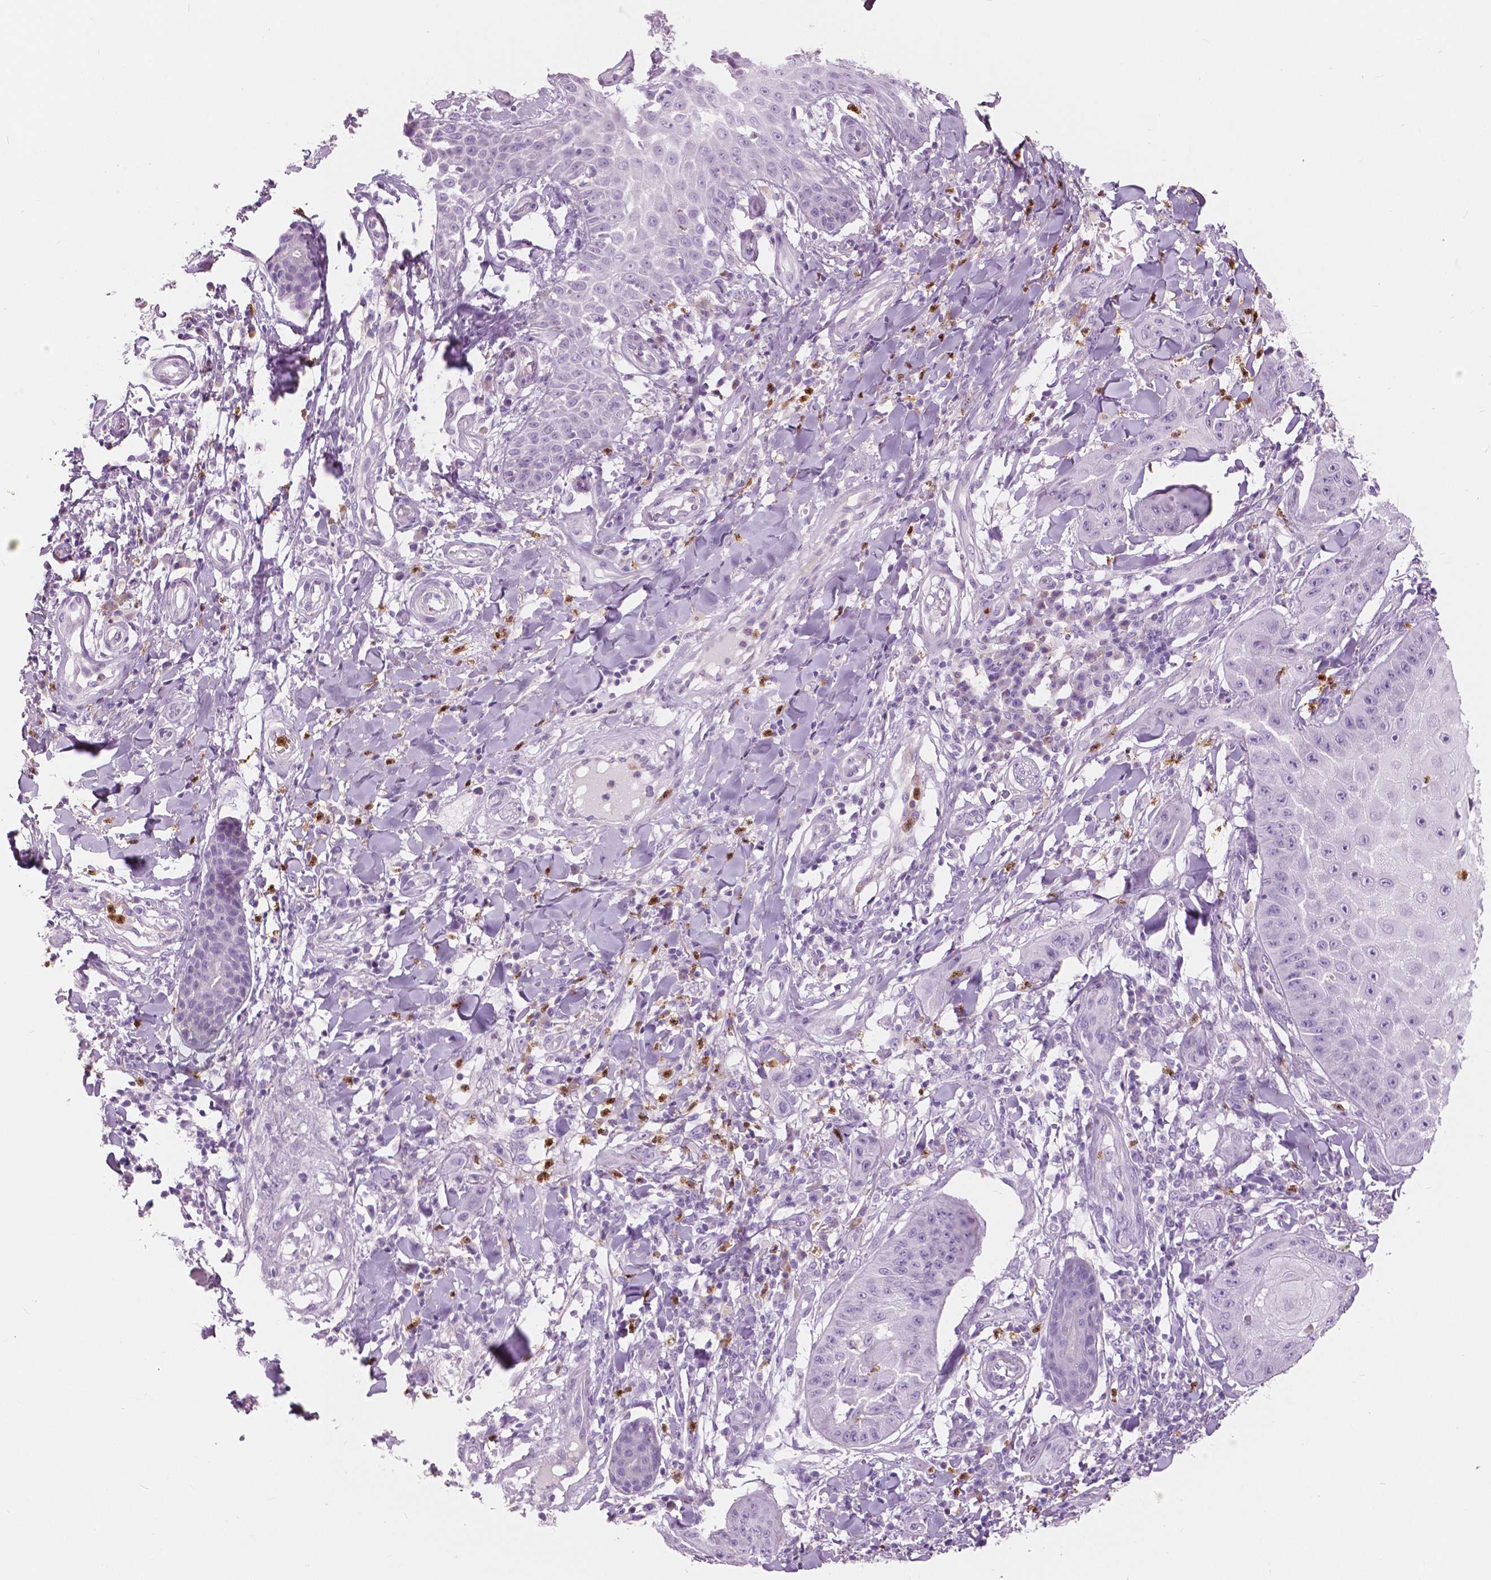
{"staining": {"intensity": "negative", "quantity": "none", "location": "none"}, "tissue": "skin cancer", "cell_type": "Tumor cells", "image_type": "cancer", "snomed": [{"axis": "morphology", "description": "Squamous cell carcinoma, NOS"}, {"axis": "topography", "description": "Skin"}], "caption": "This micrograph is of skin cancer (squamous cell carcinoma) stained with IHC to label a protein in brown with the nuclei are counter-stained blue. There is no staining in tumor cells.", "gene": "CXCR2", "patient": {"sex": "male", "age": 70}}